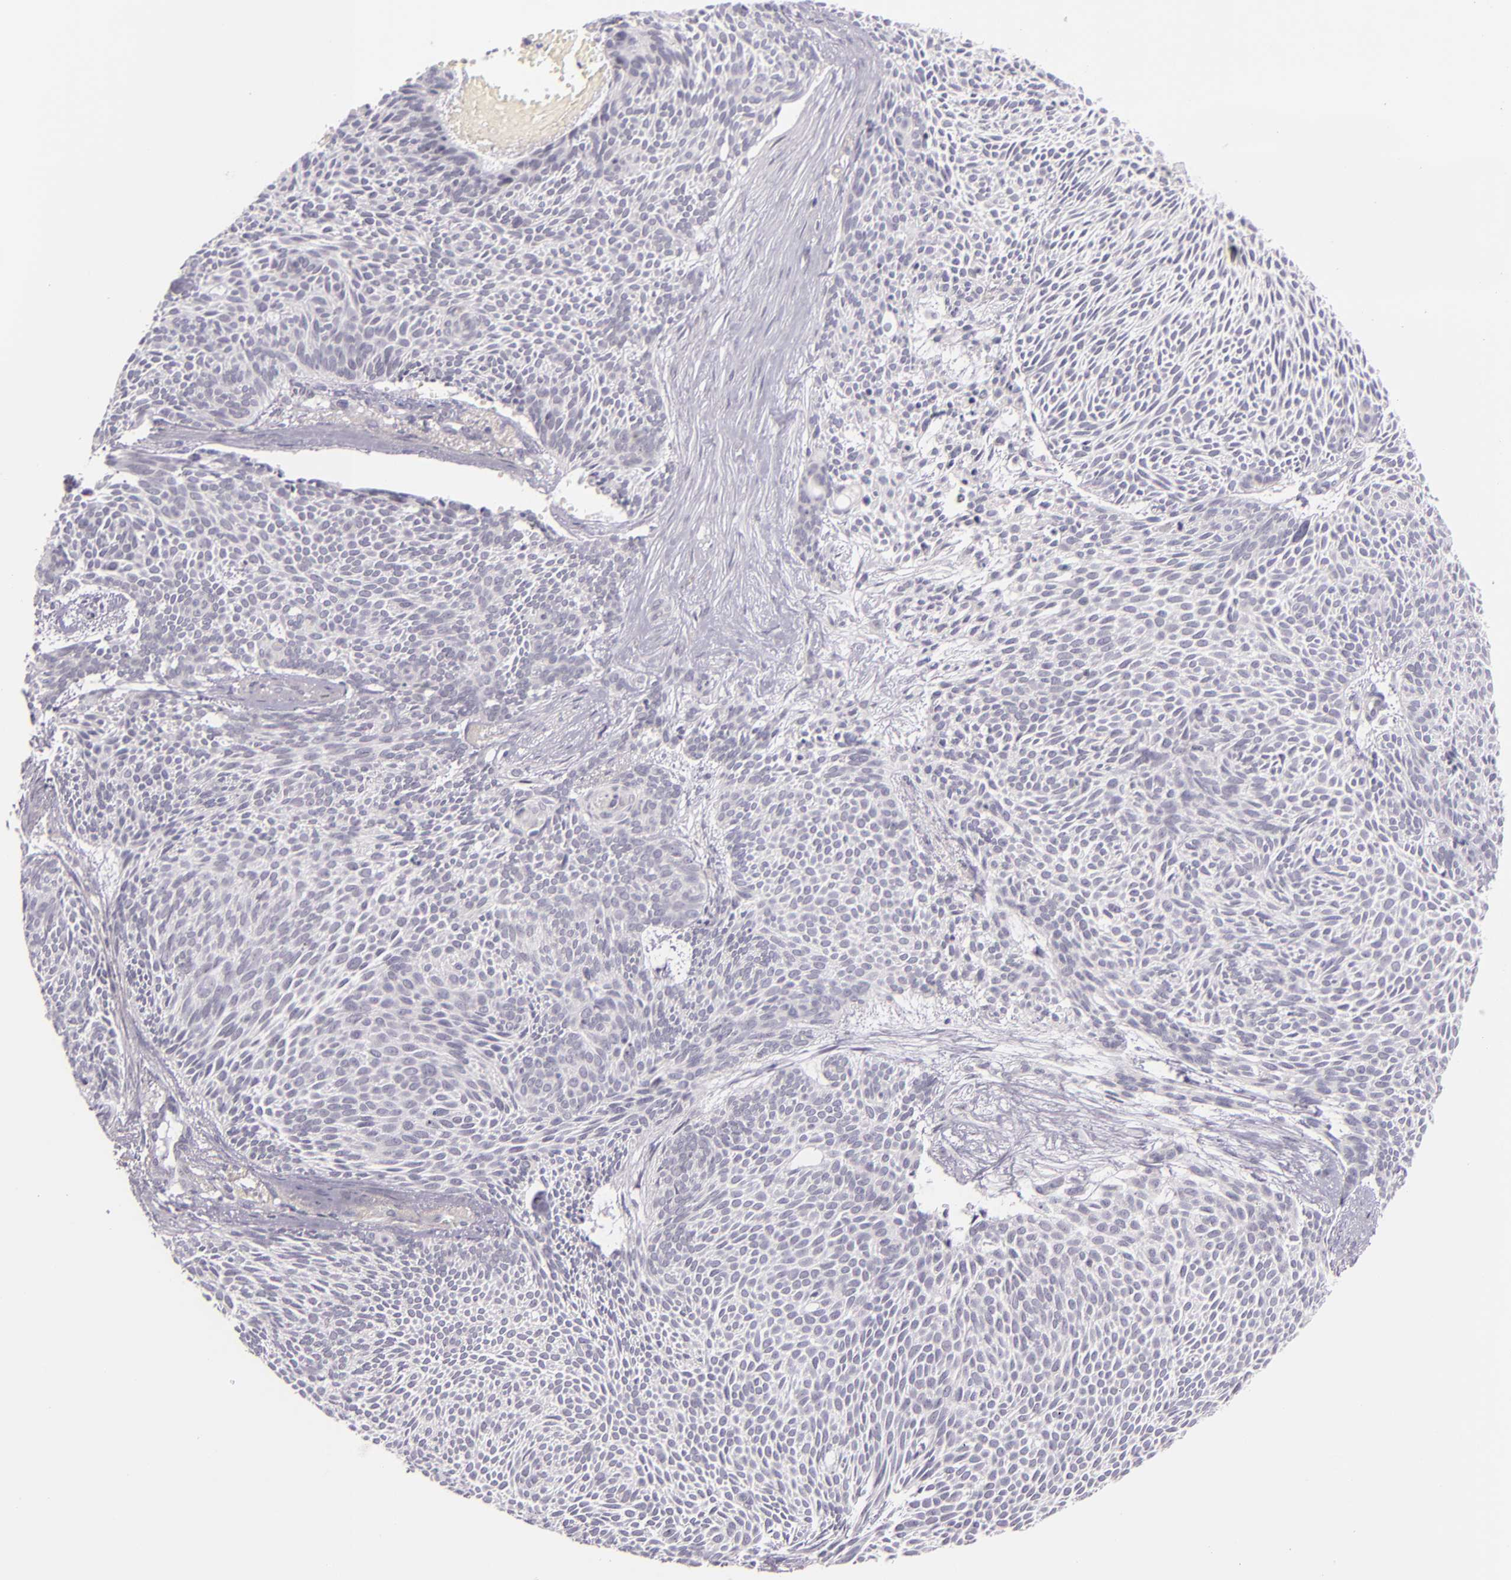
{"staining": {"intensity": "negative", "quantity": "none", "location": "none"}, "tissue": "skin cancer", "cell_type": "Tumor cells", "image_type": "cancer", "snomed": [{"axis": "morphology", "description": "Basal cell carcinoma"}, {"axis": "topography", "description": "Skin"}], "caption": "This is an IHC image of human skin cancer (basal cell carcinoma). There is no staining in tumor cells.", "gene": "BCL3", "patient": {"sex": "male", "age": 84}}